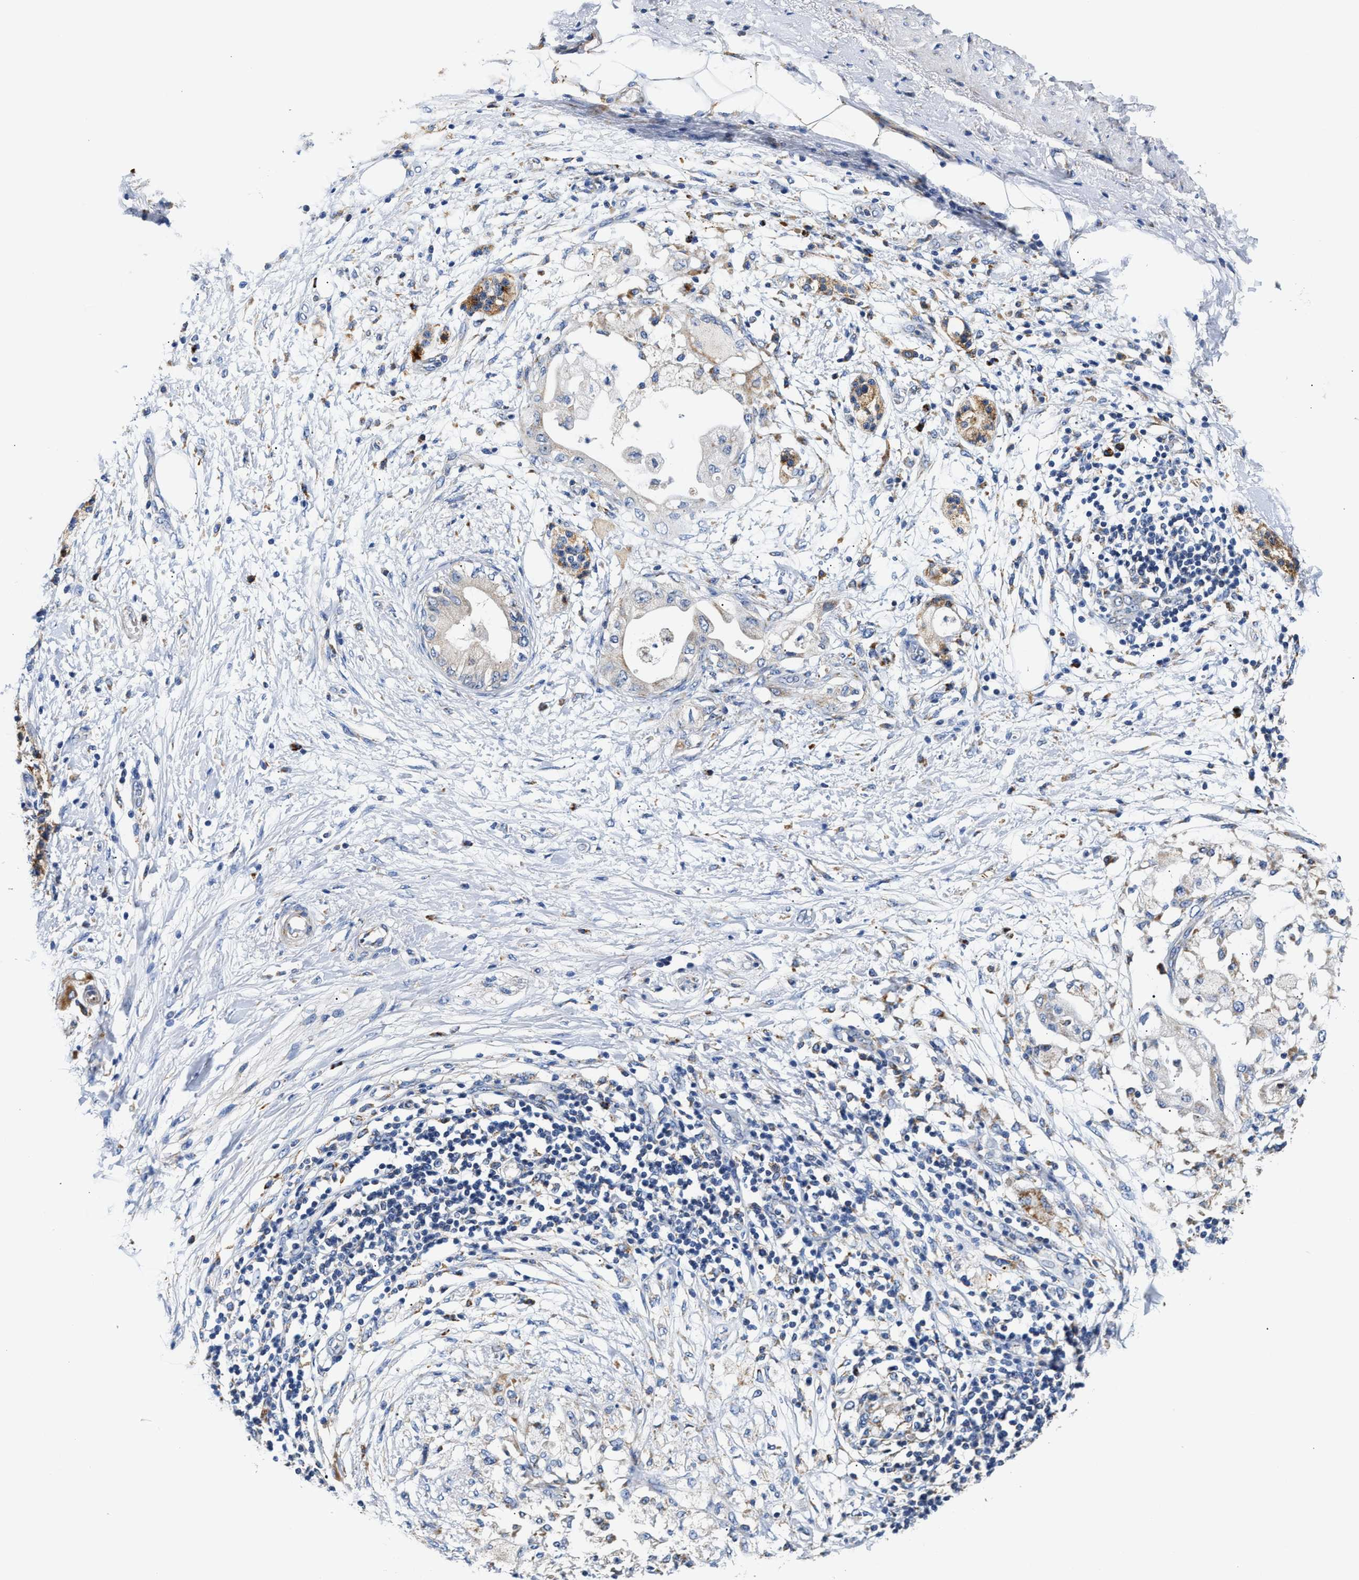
{"staining": {"intensity": "negative", "quantity": "none", "location": "none"}, "tissue": "adipose tissue", "cell_type": "Adipocytes", "image_type": "normal", "snomed": [{"axis": "morphology", "description": "Normal tissue, NOS"}, {"axis": "morphology", "description": "Adenocarcinoma, NOS"}, {"axis": "topography", "description": "Duodenum"}, {"axis": "topography", "description": "Peripheral nerve tissue"}], "caption": "DAB immunohistochemical staining of normal human adipose tissue shows no significant staining in adipocytes. (DAB immunohistochemistry (IHC) with hematoxylin counter stain).", "gene": "ACADVL", "patient": {"sex": "female", "age": 60}}